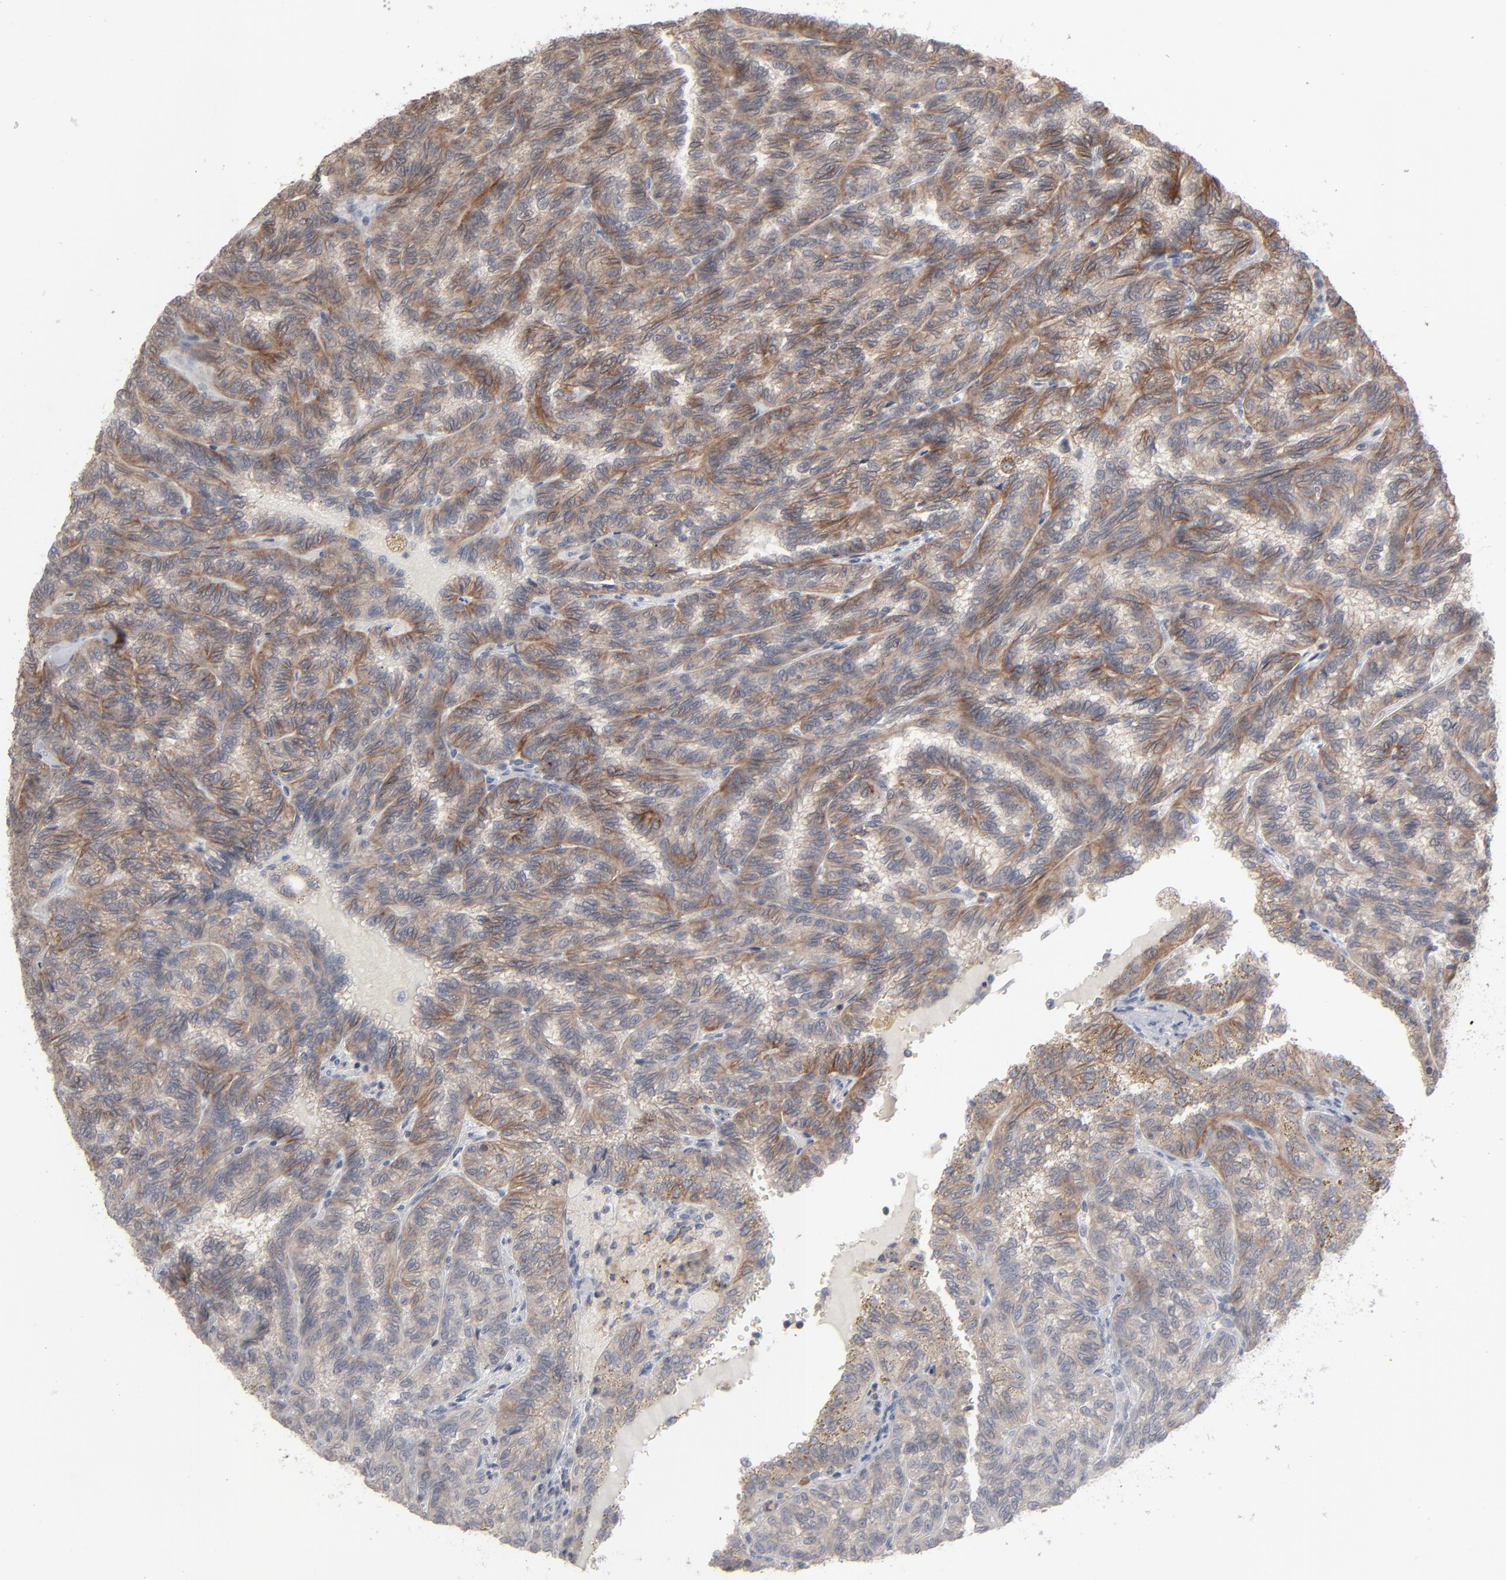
{"staining": {"intensity": "moderate", "quantity": ">75%", "location": "cytoplasmic/membranous"}, "tissue": "renal cancer", "cell_type": "Tumor cells", "image_type": "cancer", "snomed": [{"axis": "morphology", "description": "Inflammation, NOS"}, {"axis": "morphology", "description": "Adenocarcinoma, NOS"}, {"axis": "topography", "description": "Kidney"}], "caption": "A photomicrograph showing moderate cytoplasmic/membranous staining in about >75% of tumor cells in adenocarcinoma (renal), as visualized by brown immunohistochemical staining.", "gene": "STAT4", "patient": {"sex": "male", "age": 68}}